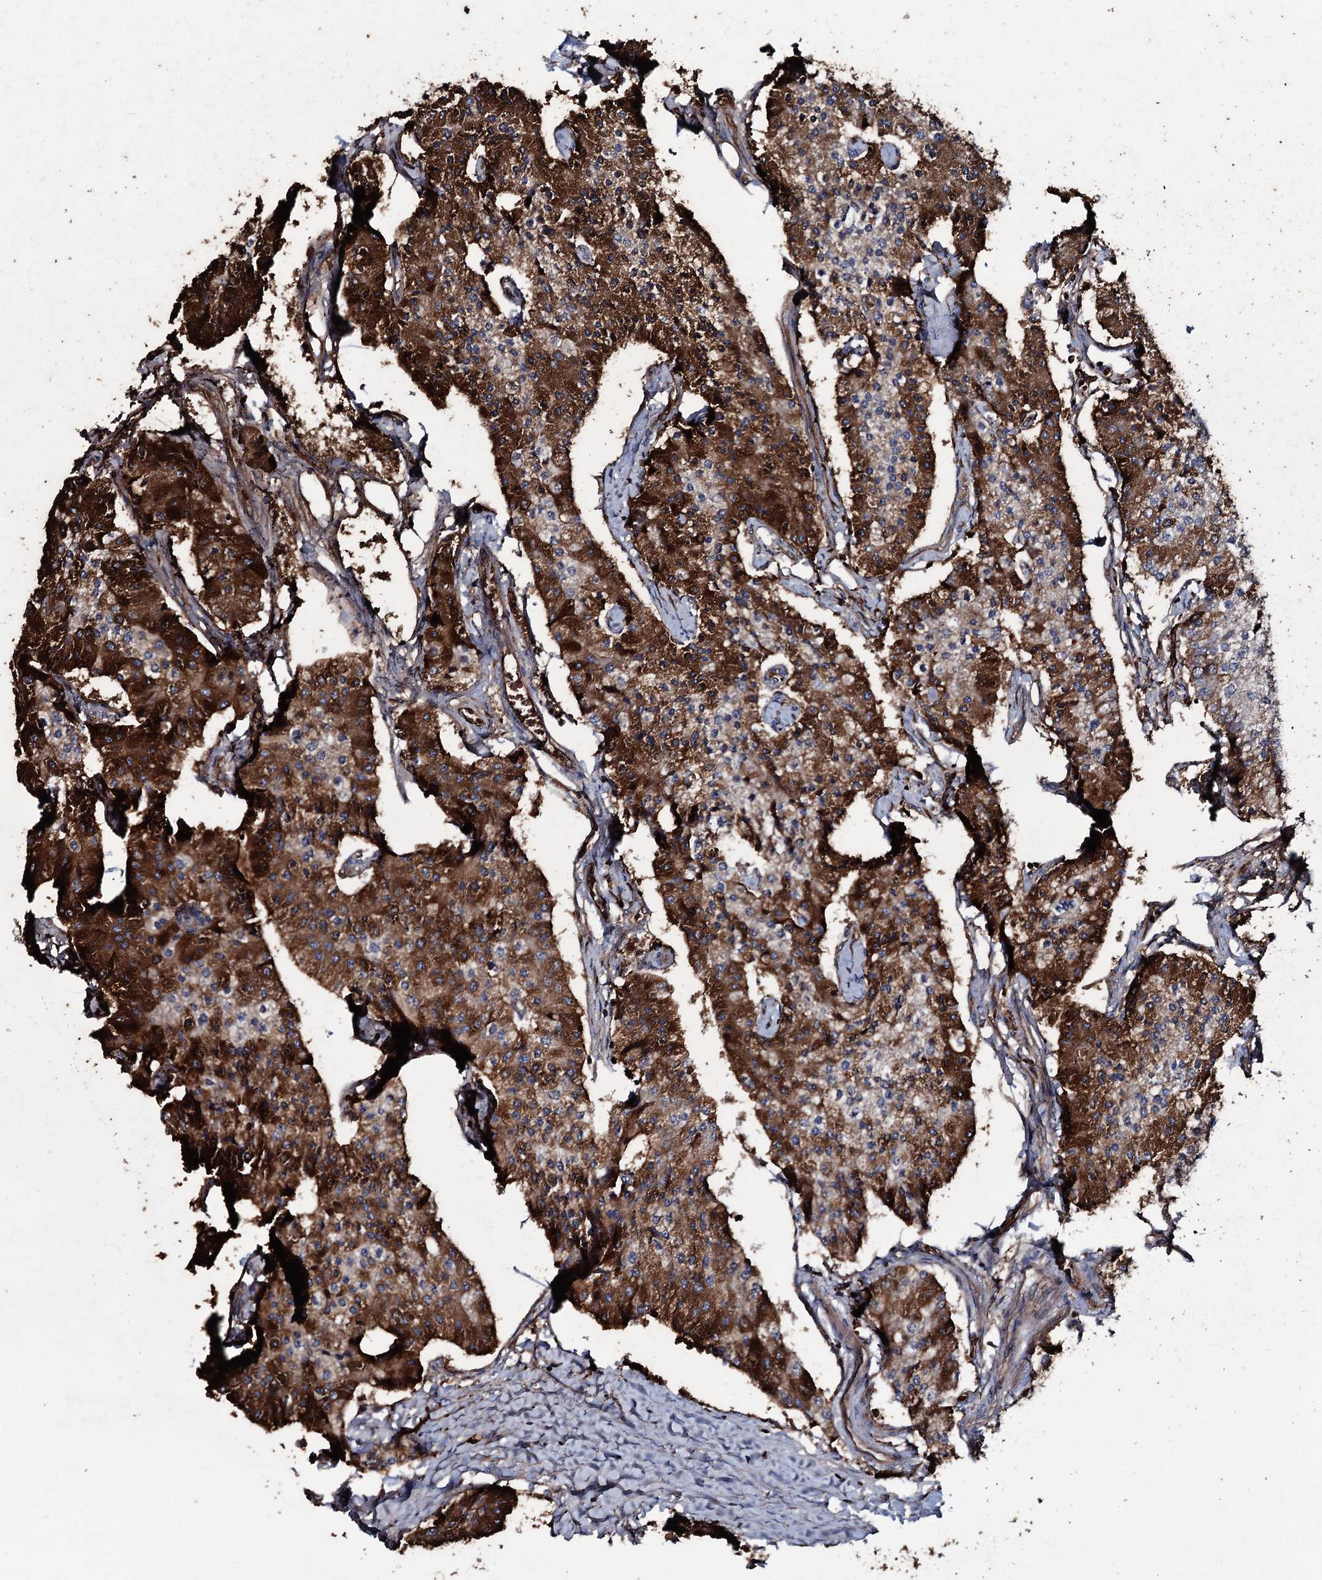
{"staining": {"intensity": "strong", "quantity": ">75%", "location": "cytoplasmic/membranous"}, "tissue": "carcinoid", "cell_type": "Tumor cells", "image_type": "cancer", "snomed": [{"axis": "morphology", "description": "Carcinoid, malignant, NOS"}, {"axis": "topography", "description": "Colon"}], "caption": "Brown immunohistochemical staining in malignant carcinoid demonstrates strong cytoplasmic/membranous expression in approximately >75% of tumor cells.", "gene": "ZSWIM8", "patient": {"sex": "female", "age": 52}}